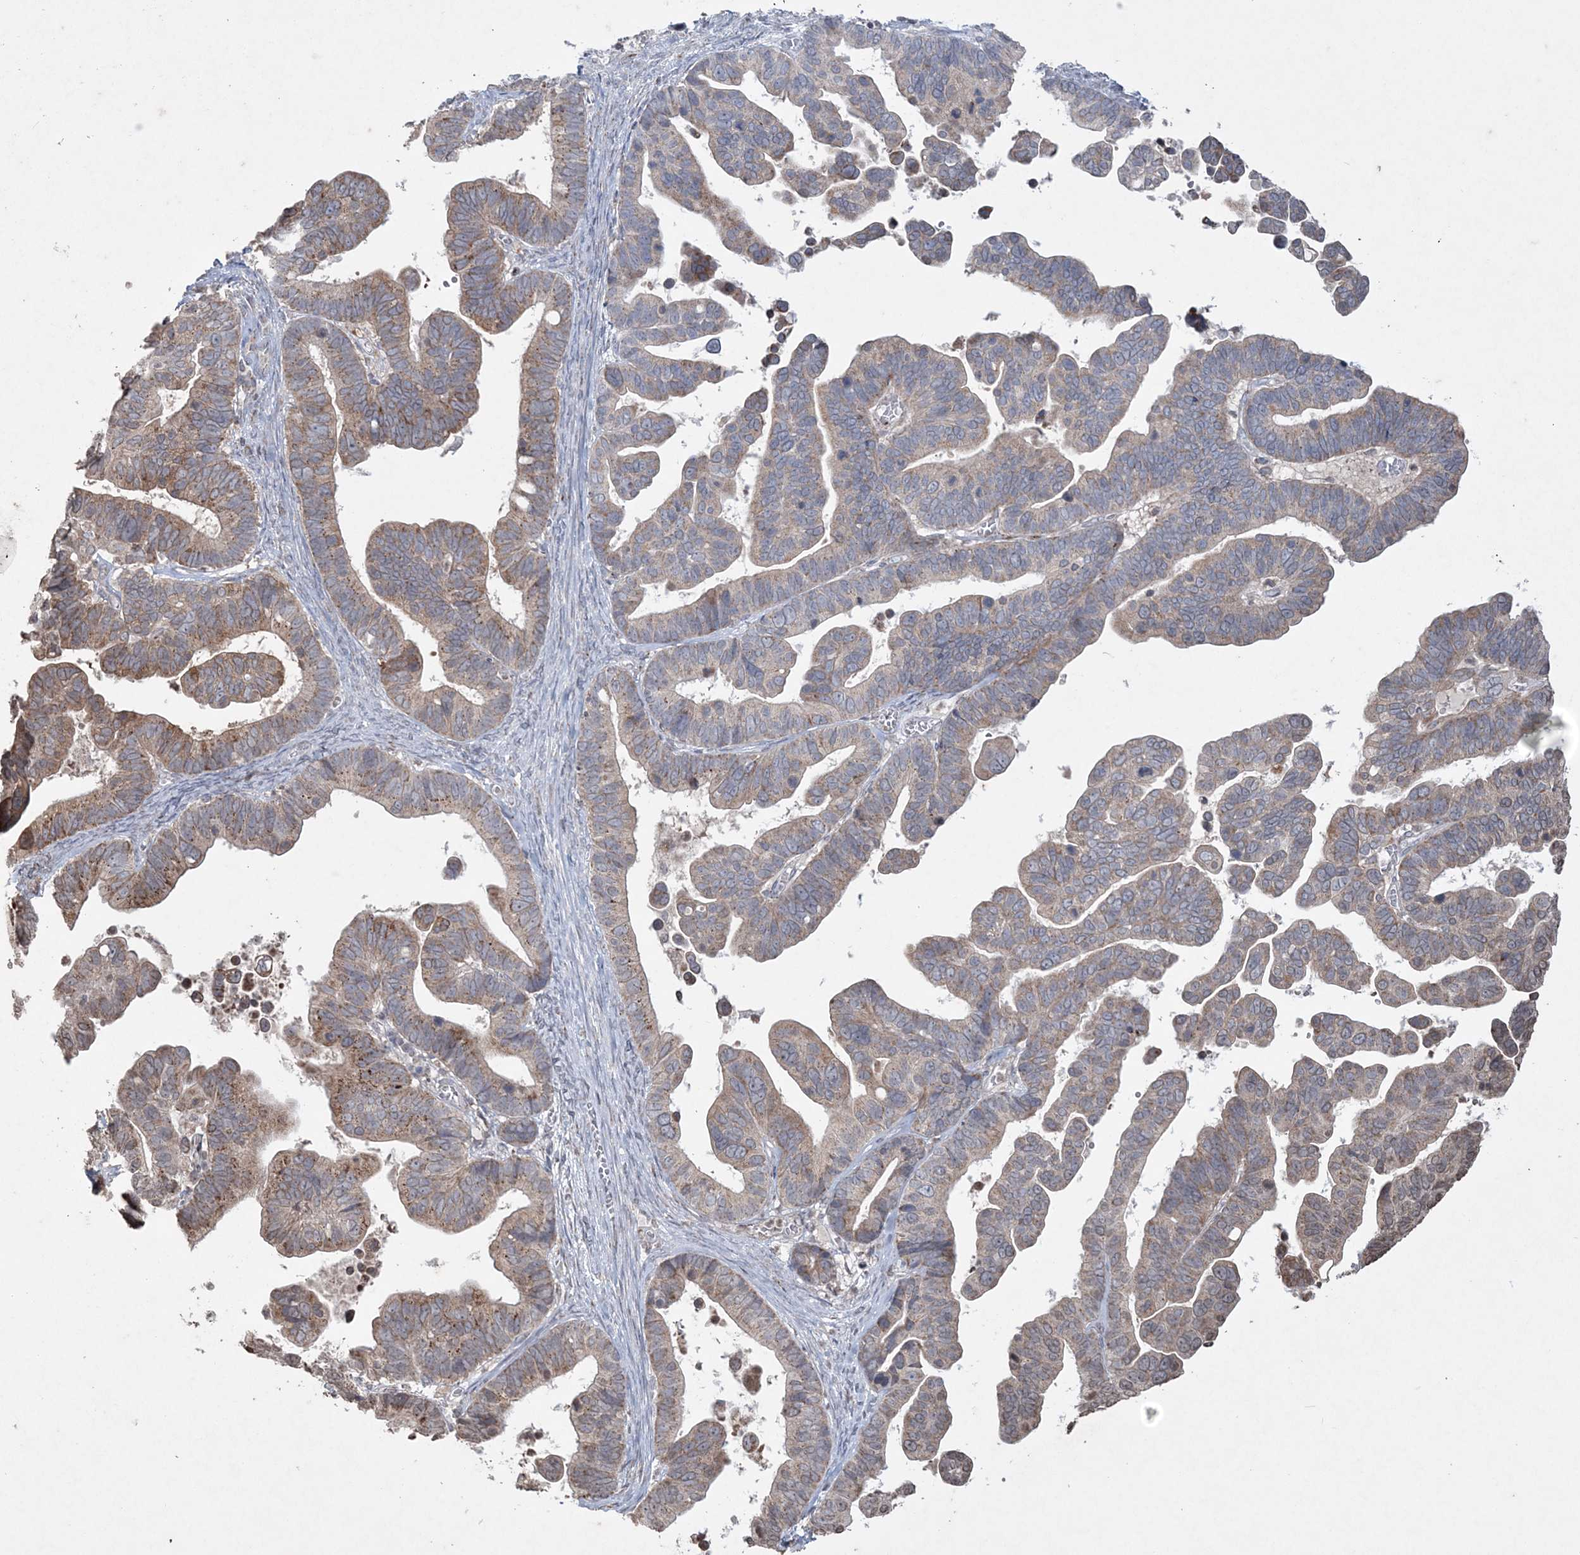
{"staining": {"intensity": "moderate", "quantity": "<25%", "location": "cytoplasmic/membranous"}, "tissue": "ovarian cancer", "cell_type": "Tumor cells", "image_type": "cancer", "snomed": [{"axis": "morphology", "description": "Cystadenocarcinoma, serous, NOS"}, {"axis": "topography", "description": "Ovary"}], "caption": "Serous cystadenocarcinoma (ovarian) stained with DAB IHC reveals low levels of moderate cytoplasmic/membranous expression in approximately <25% of tumor cells. The protein of interest is stained brown, and the nuclei are stained in blue (DAB (3,3'-diaminobenzidine) IHC with brightfield microscopy, high magnification).", "gene": "TTC7A", "patient": {"sex": "female", "age": 56}}